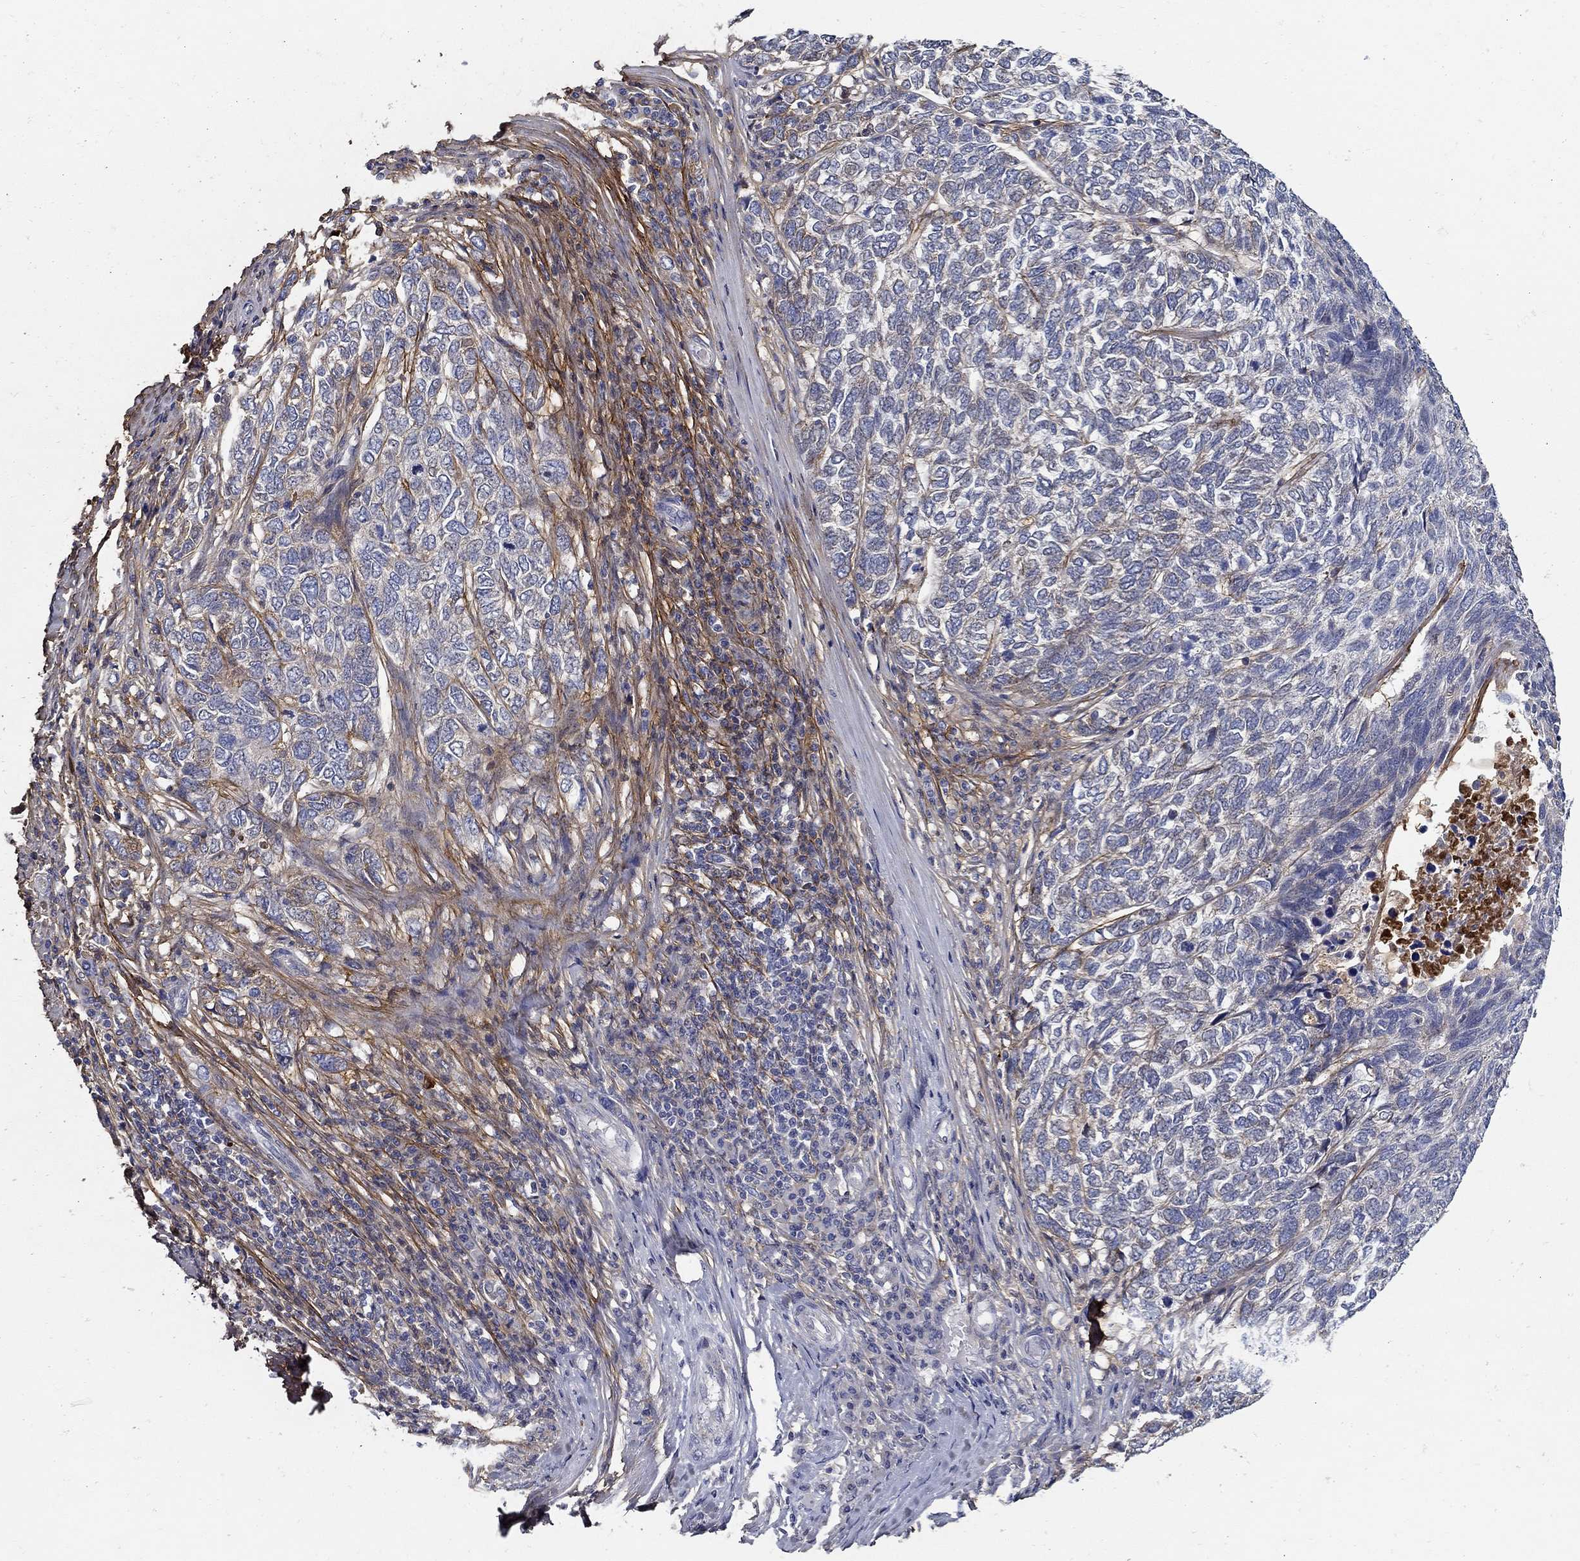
{"staining": {"intensity": "negative", "quantity": "none", "location": "none"}, "tissue": "skin cancer", "cell_type": "Tumor cells", "image_type": "cancer", "snomed": [{"axis": "morphology", "description": "Basal cell carcinoma"}, {"axis": "topography", "description": "Skin"}], "caption": "Basal cell carcinoma (skin) stained for a protein using IHC reveals no expression tumor cells.", "gene": "TGFBI", "patient": {"sex": "female", "age": 65}}